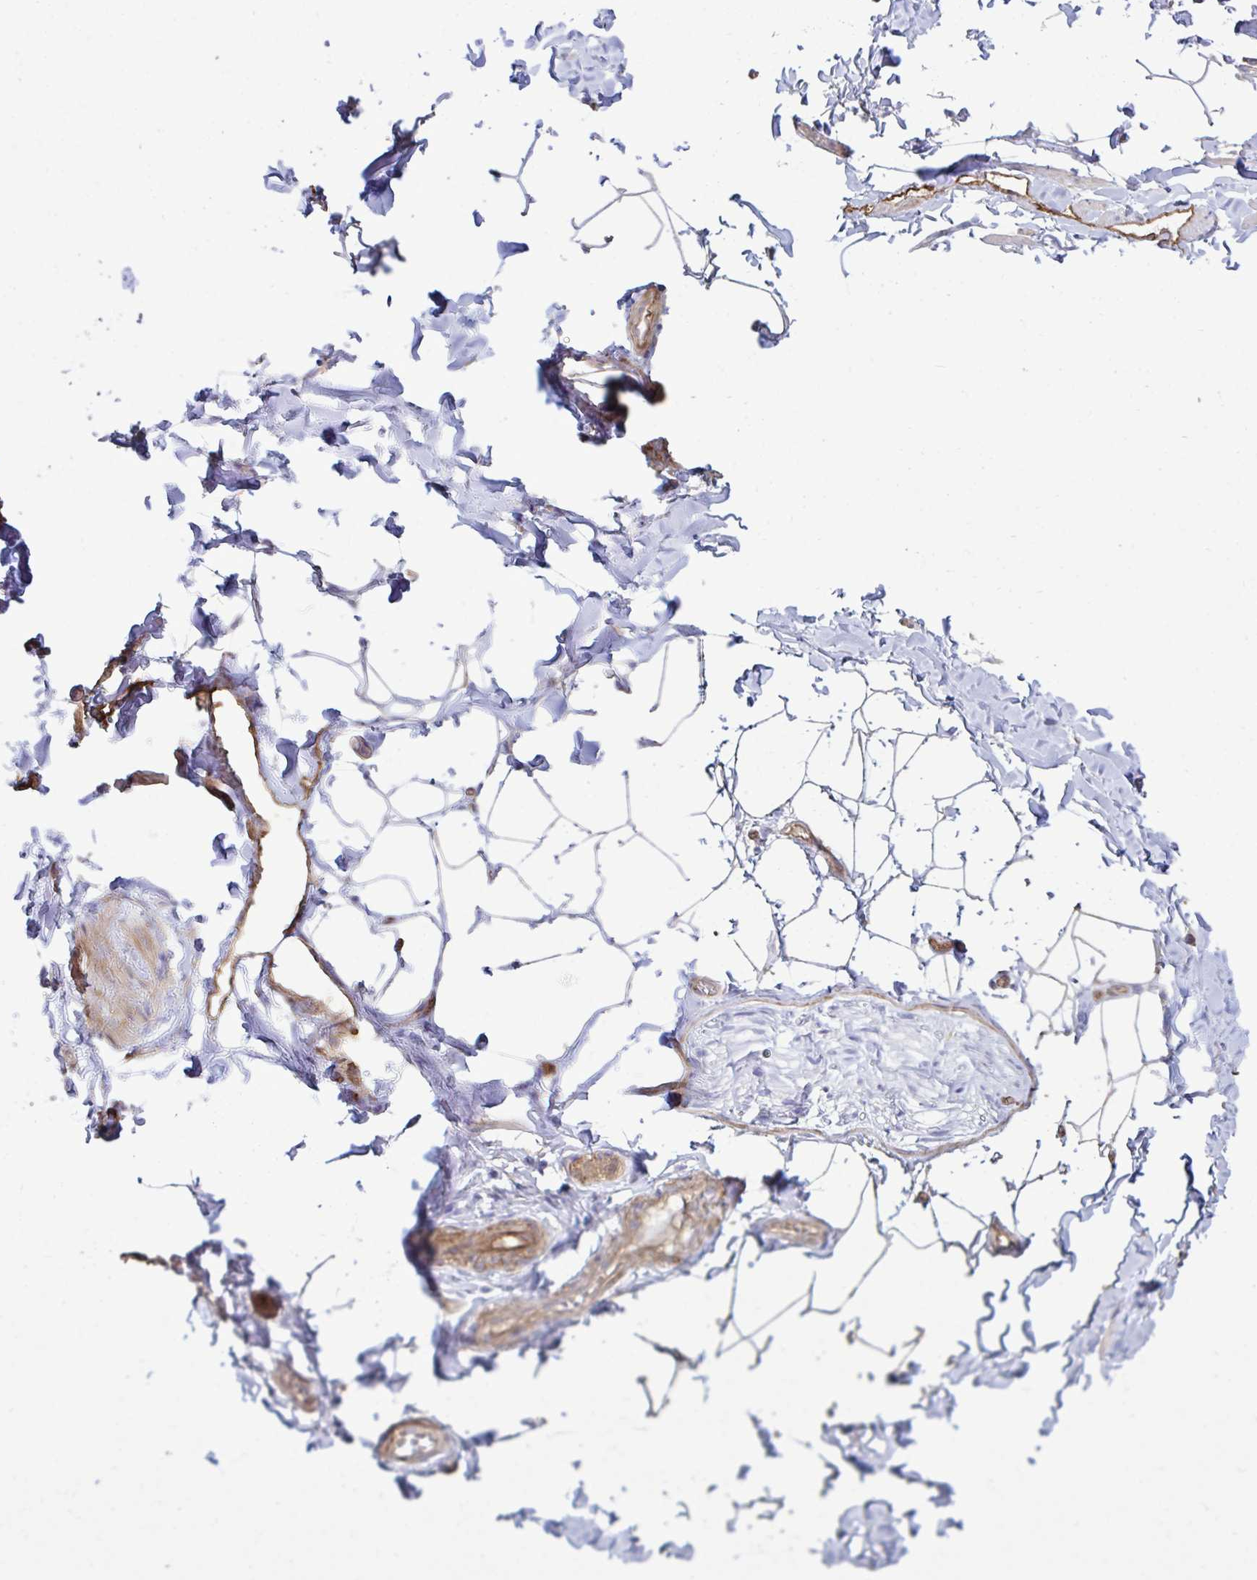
{"staining": {"intensity": "negative", "quantity": "none", "location": "none"}, "tissue": "adipose tissue", "cell_type": "Adipocytes", "image_type": "normal", "snomed": [{"axis": "morphology", "description": "Normal tissue, NOS"}, {"axis": "topography", "description": "Soft tissue"}, {"axis": "topography", "description": "Adipose tissue"}, {"axis": "topography", "description": "Vascular tissue"}, {"axis": "topography", "description": "Peripheral nerve tissue"}], "caption": "DAB (3,3'-diaminobenzidine) immunohistochemical staining of benign human adipose tissue shows no significant expression in adipocytes.", "gene": "UBL3", "patient": {"sex": "male", "age": 29}}